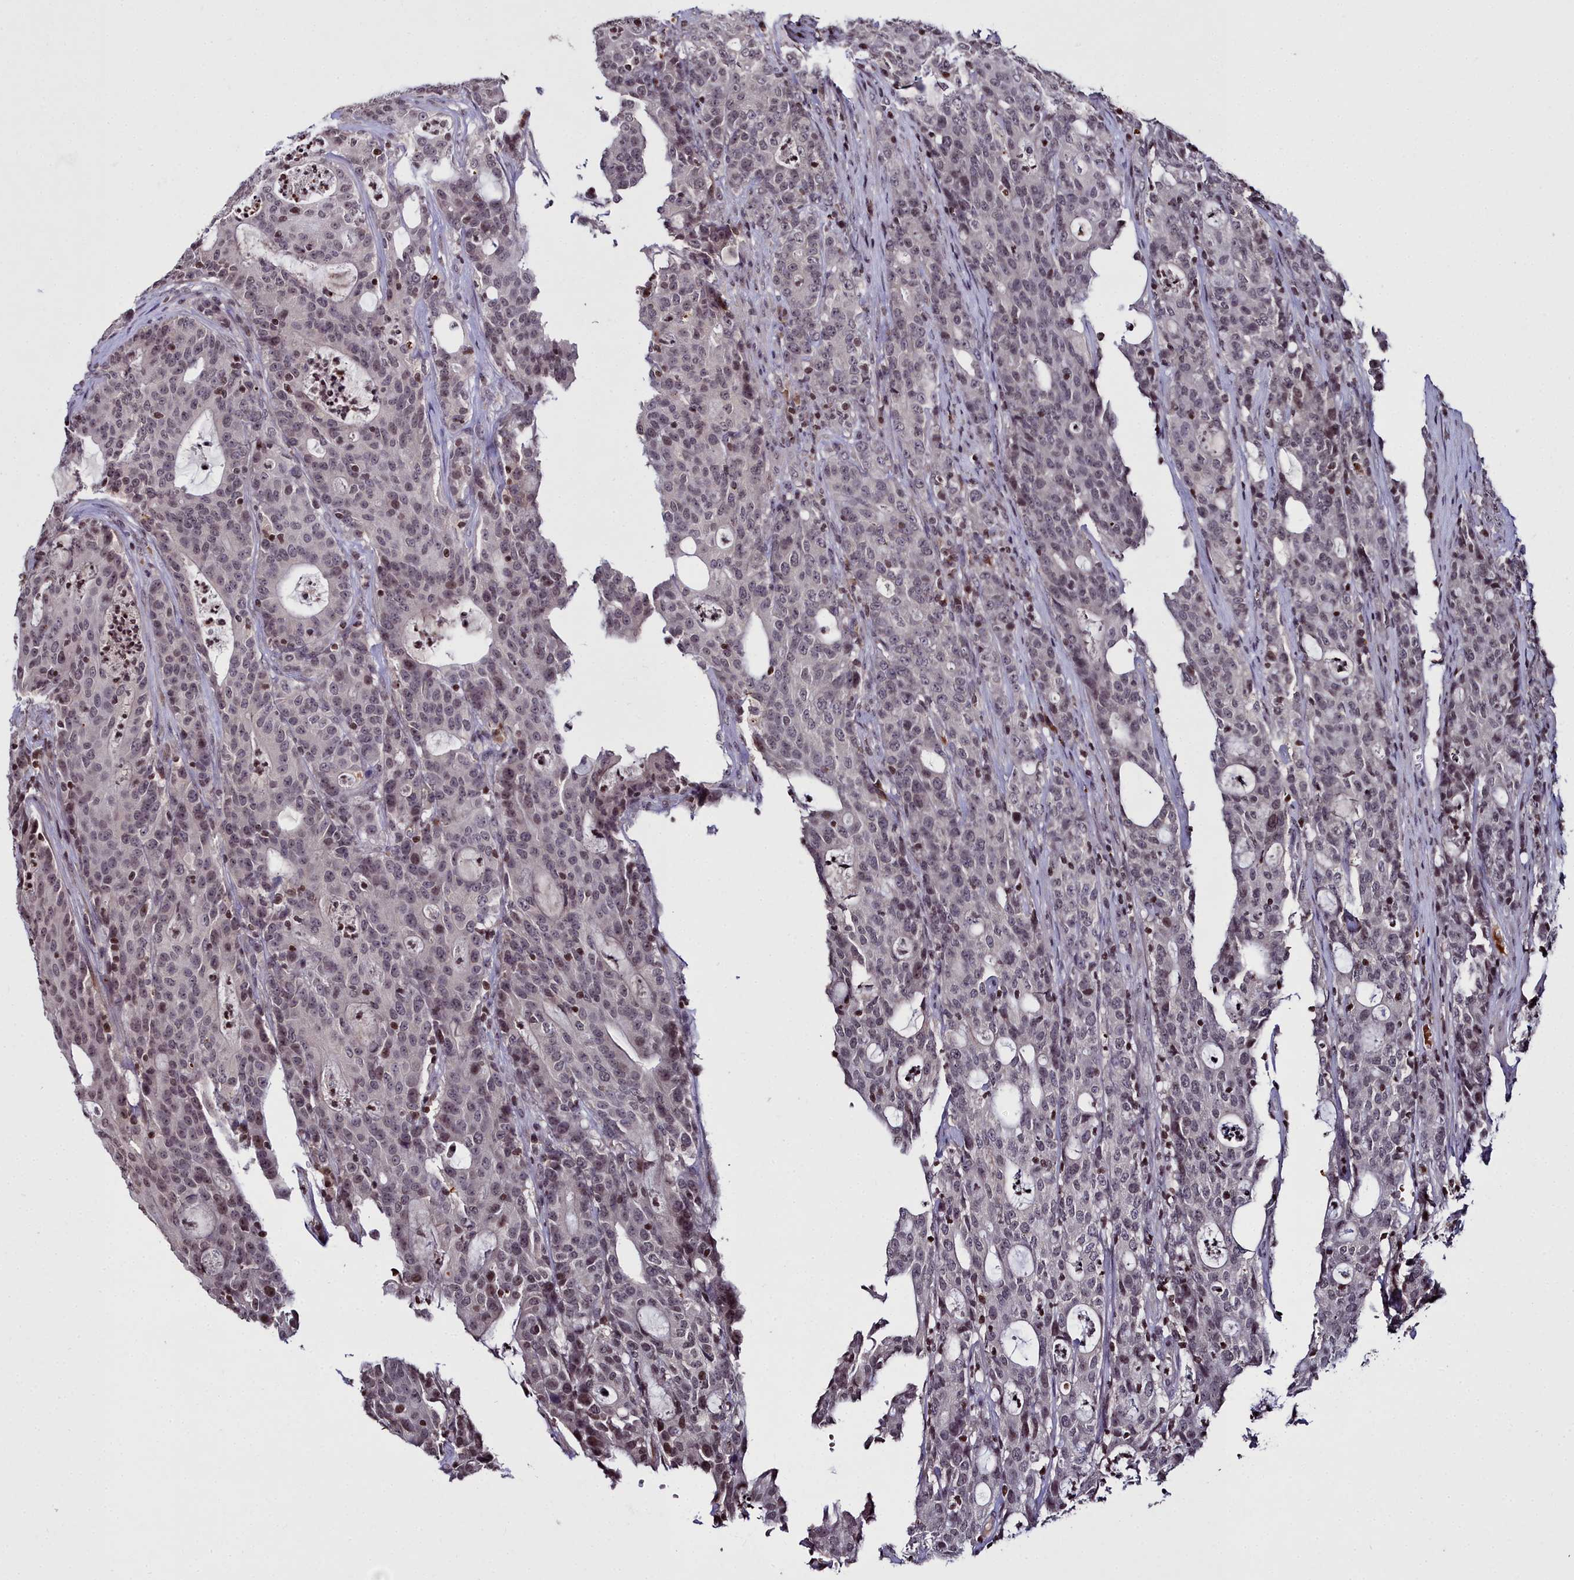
{"staining": {"intensity": "weak", "quantity": "<25%", "location": "nuclear"}, "tissue": "colorectal cancer", "cell_type": "Tumor cells", "image_type": "cancer", "snomed": [{"axis": "morphology", "description": "Adenocarcinoma, NOS"}, {"axis": "topography", "description": "Colon"}], "caption": "Tumor cells show no significant protein staining in colorectal cancer.", "gene": "FZD4", "patient": {"sex": "male", "age": 83}}